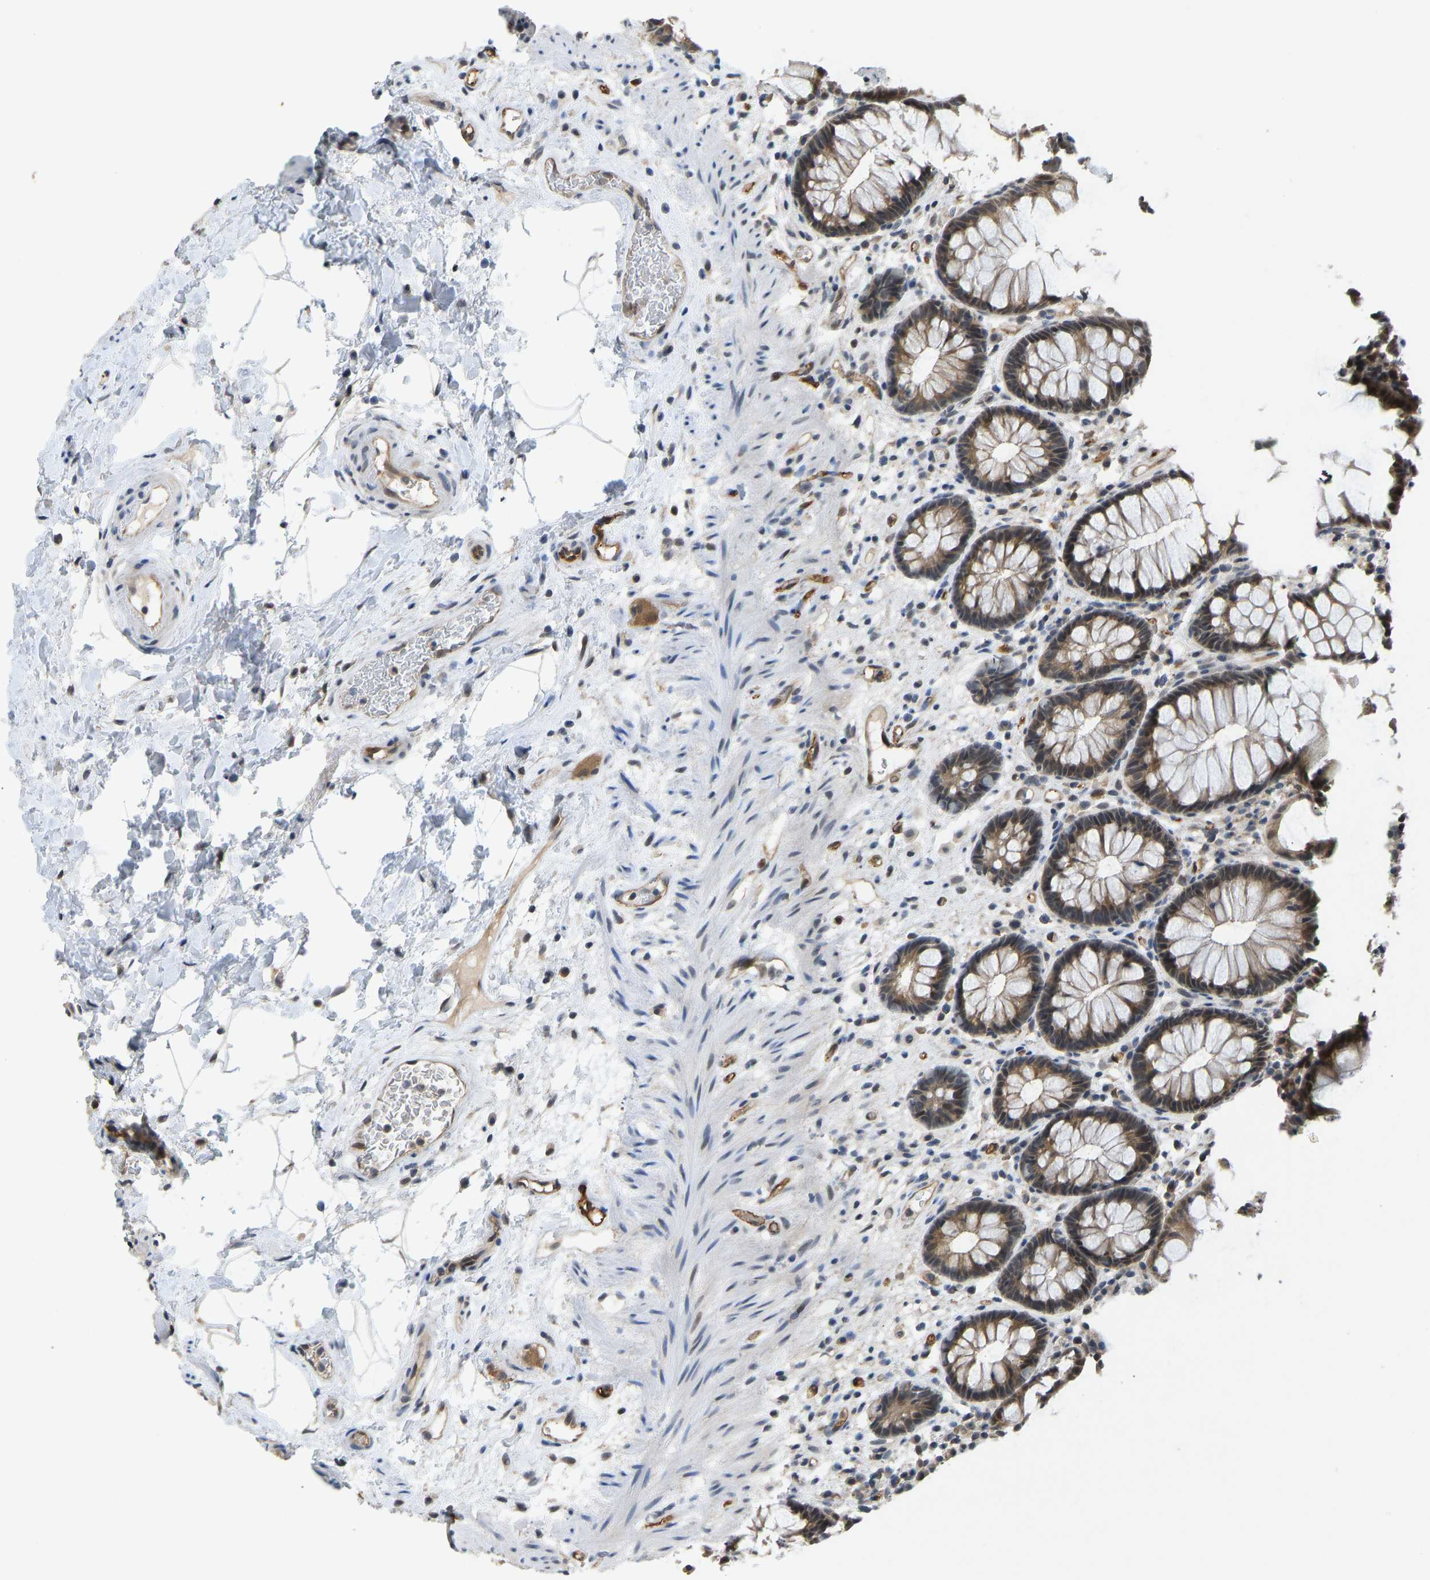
{"staining": {"intensity": "moderate", "quantity": ">75%", "location": "cytoplasmic/membranous,nuclear"}, "tissue": "rectum", "cell_type": "Glandular cells", "image_type": "normal", "snomed": [{"axis": "morphology", "description": "Normal tissue, NOS"}, {"axis": "topography", "description": "Rectum"}], "caption": "Rectum stained with immunohistochemistry (IHC) shows moderate cytoplasmic/membranous,nuclear expression in approximately >75% of glandular cells.", "gene": "CCT8", "patient": {"sex": "male", "age": 64}}